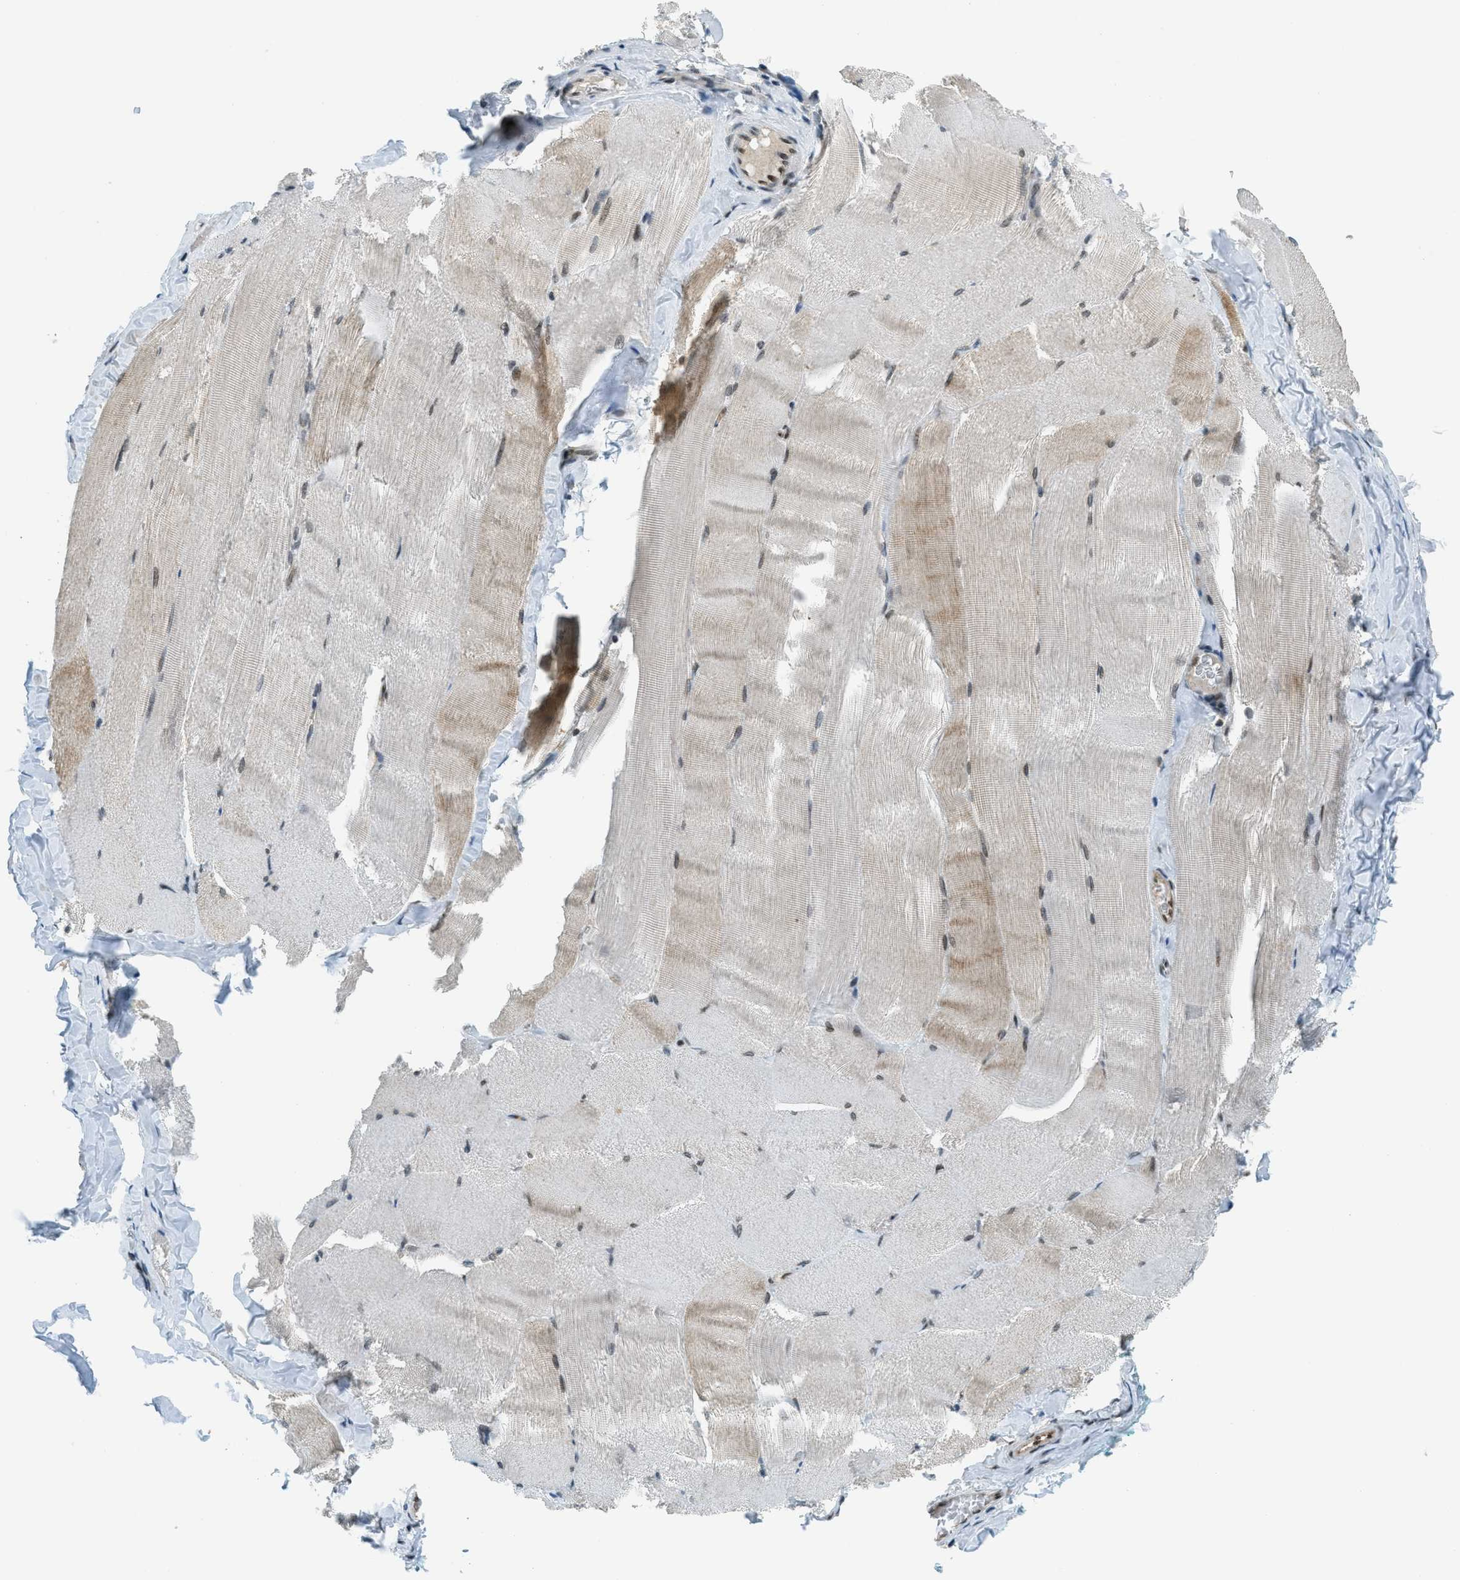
{"staining": {"intensity": "weak", "quantity": "<25%", "location": "cytoplasmic/membranous"}, "tissue": "skeletal muscle", "cell_type": "Myocytes", "image_type": "normal", "snomed": [{"axis": "morphology", "description": "Normal tissue, NOS"}, {"axis": "morphology", "description": "Squamous cell carcinoma, NOS"}, {"axis": "topography", "description": "Skeletal muscle"}], "caption": "The photomicrograph reveals no staining of myocytes in benign skeletal muscle. The staining is performed using DAB (3,3'-diaminobenzidine) brown chromogen with nuclei counter-stained in using hematoxylin.", "gene": "KLF6", "patient": {"sex": "male", "age": 51}}